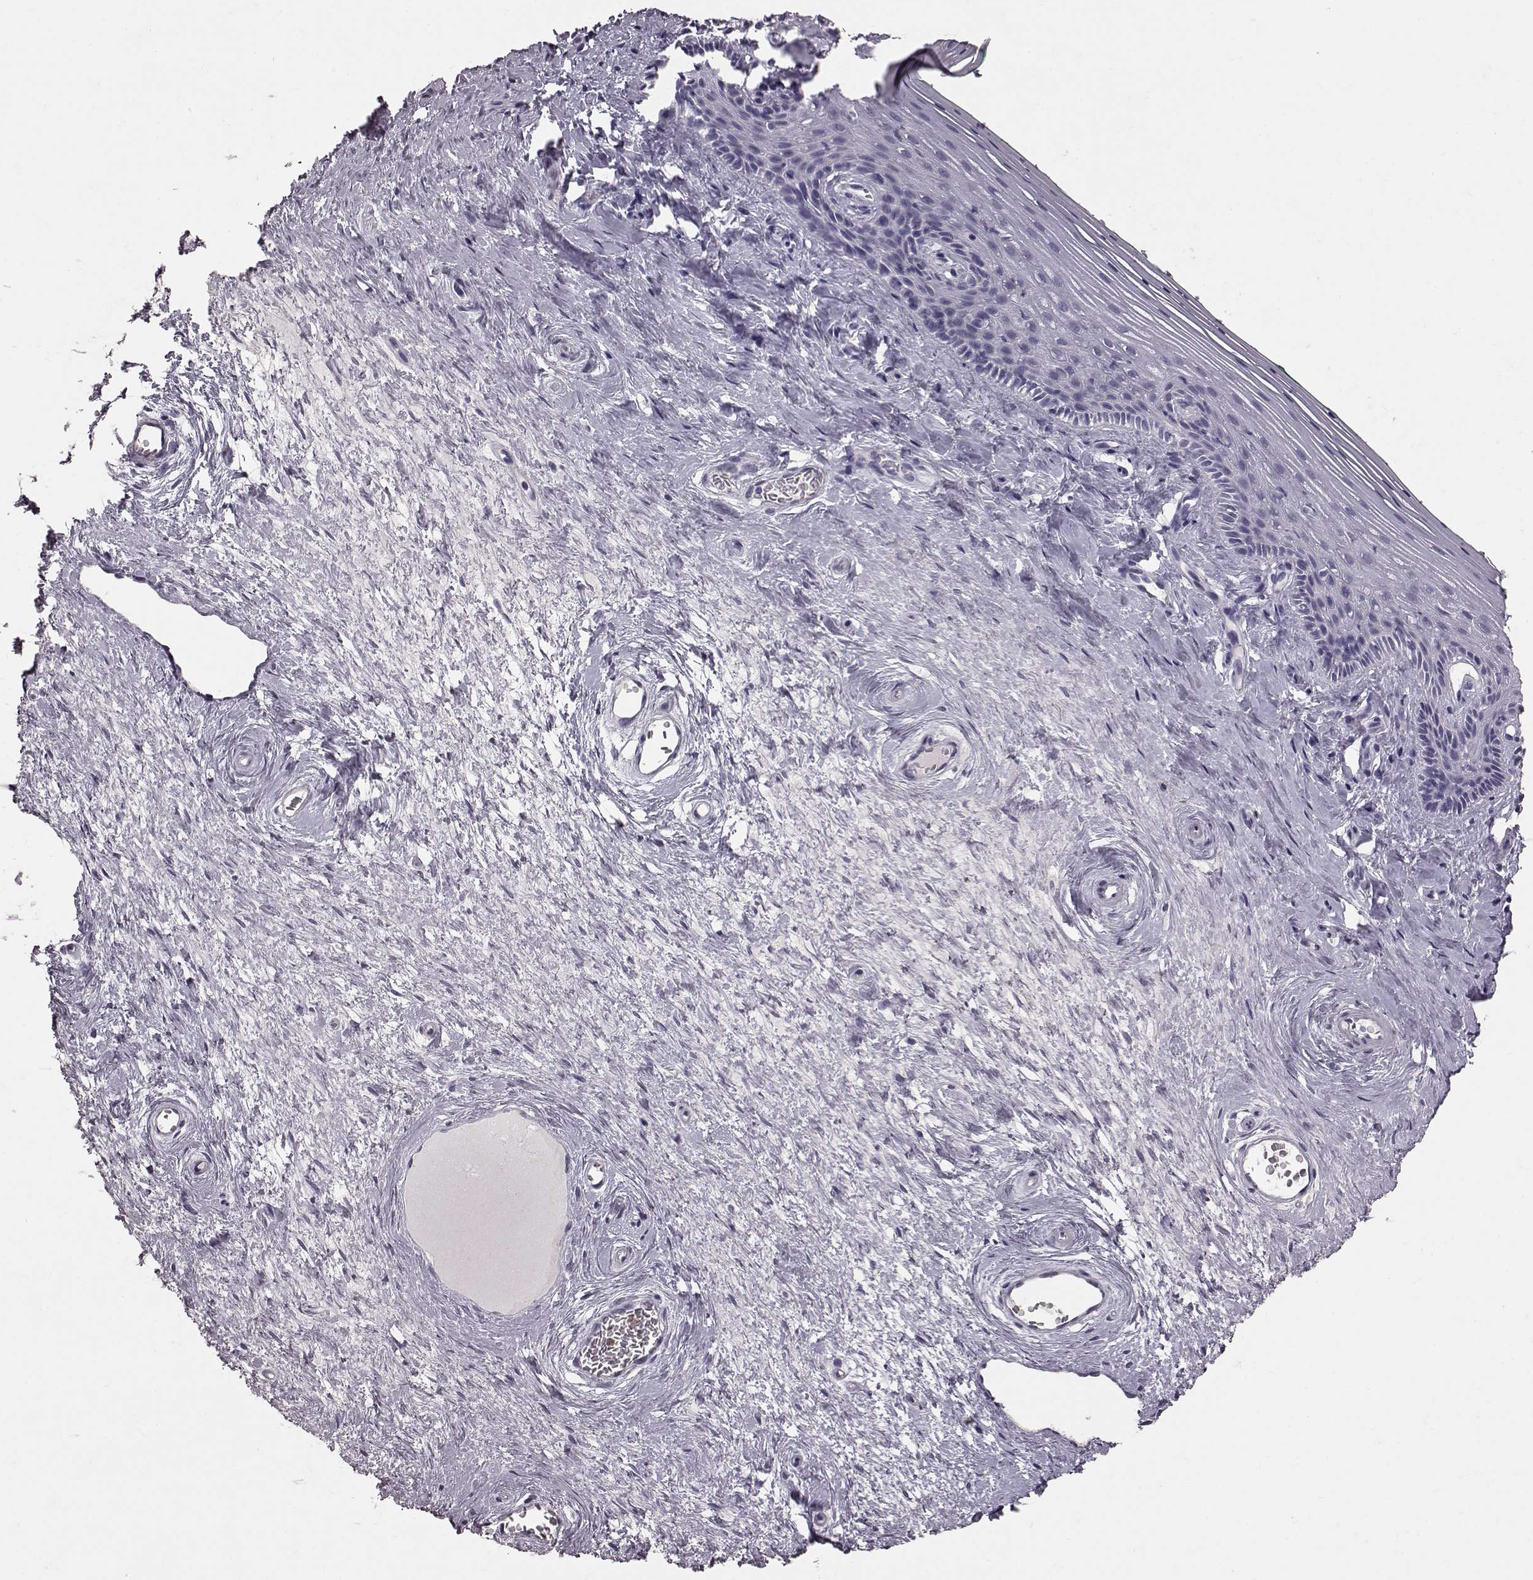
{"staining": {"intensity": "negative", "quantity": "none", "location": "none"}, "tissue": "vagina", "cell_type": "Squamous epithelial cells", "image_type": "normal", "snomed": [{"axis": "morphology", "description": "Normal tissue, NOS"}, {"axis": "topography", "description": "Vagina"}], "caption": "This is a micrograph of IHC staining of benign vagina, which shows no staining in squamous epithelial cells. (Brightfield microscopy of DAB (3,3'-diaminobenzidine) immunohistochemistry at high magnification).", "gene": "FUT4", "patient": {"sex": "female", "age": 45}}